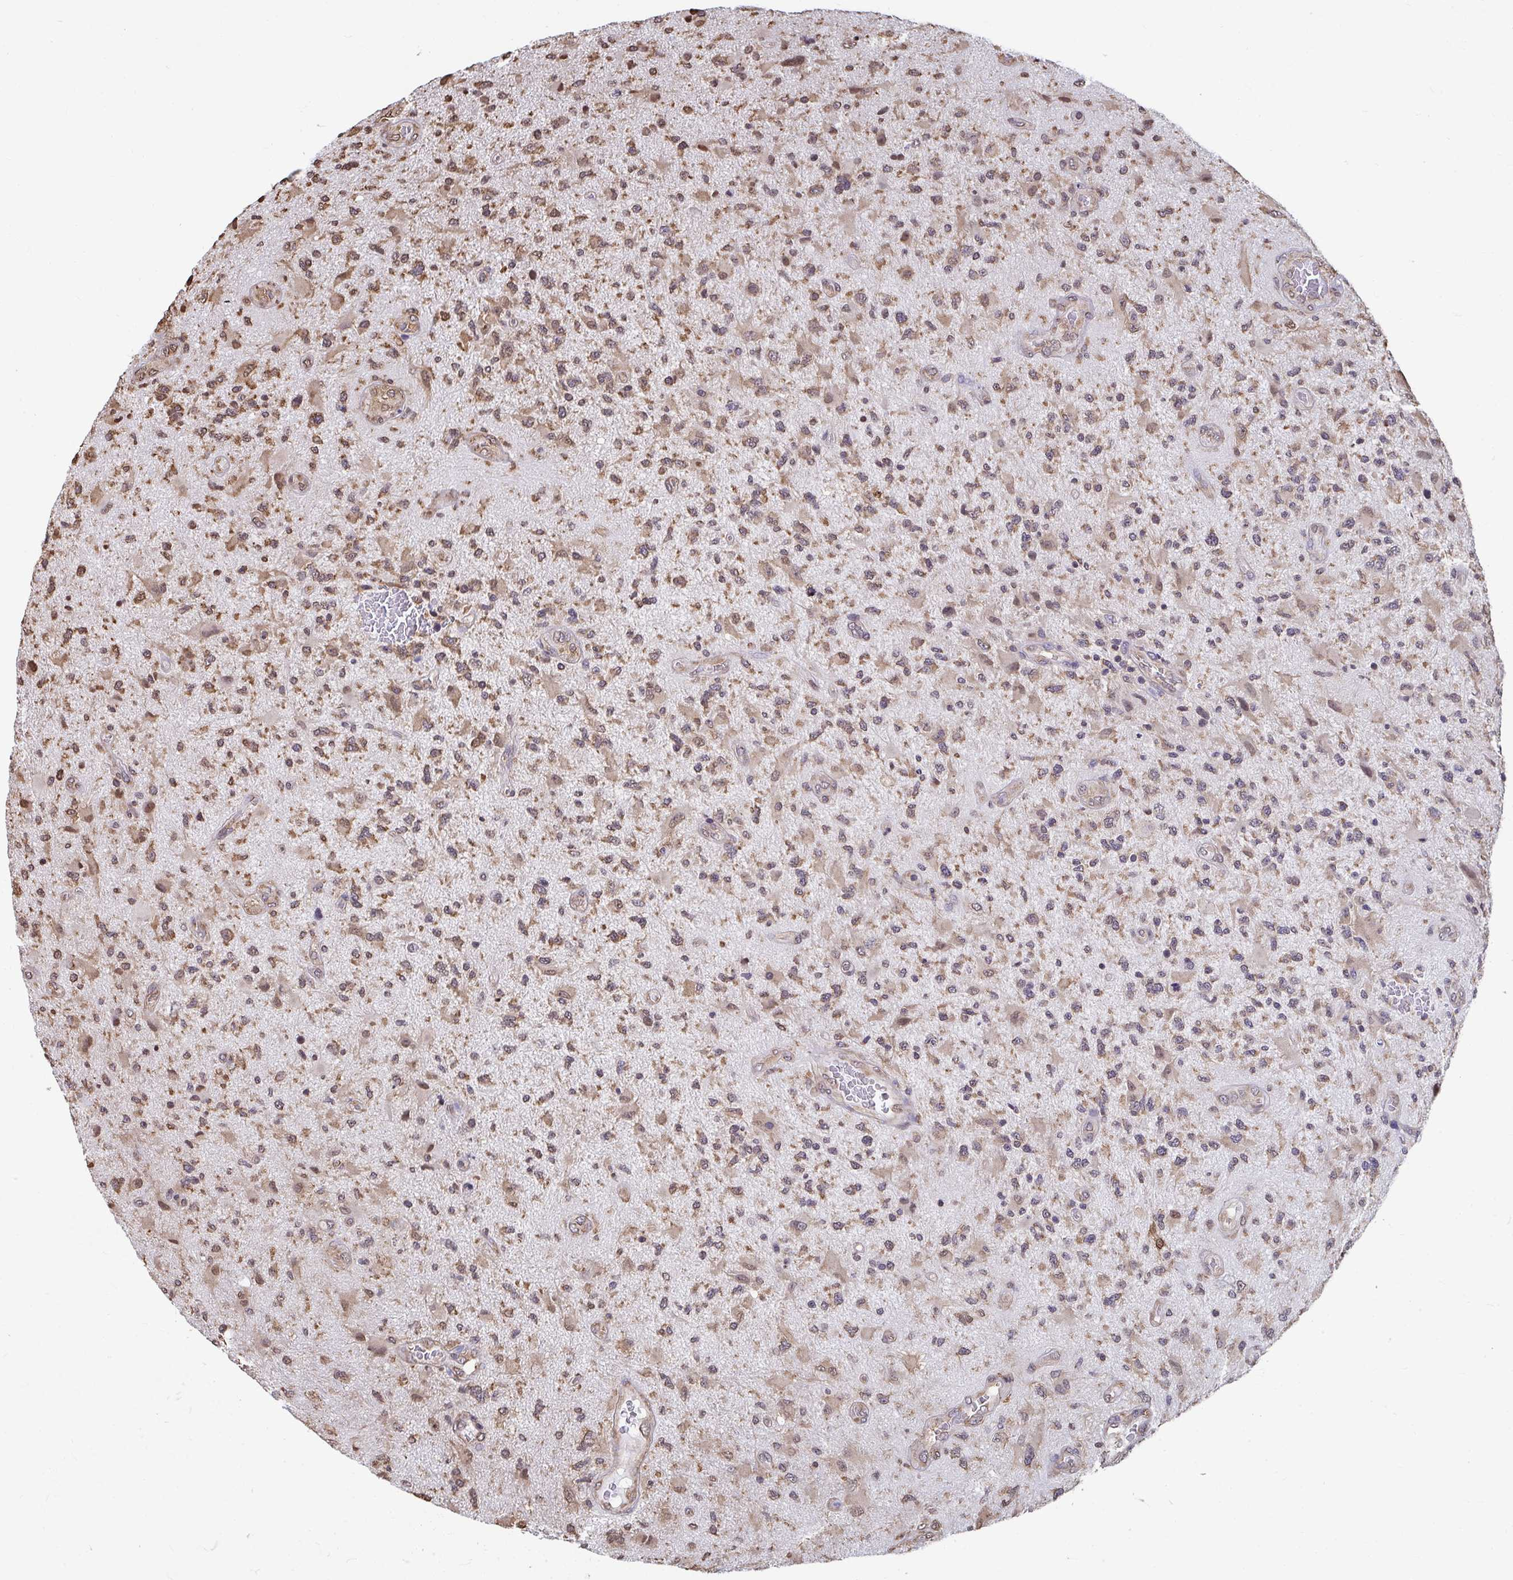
{"staining": {"intensity": "moderate", "quantity": ">75%", "location": "cytoplasmic/membranous"}, "tissue": "glioma", "cell_type": "Tumor cells", "image_type": "cancer", "snomed": [{"axis": "morphology", "description": "Glioma, malignant, High grade"}, {"axis": "topography", "description": "Brain"}], "caption": "Malignant high-grade glioma stained for a protein (brown) shows moderate cytoplasmic/membranous positive expression in approximately >75% of tumor cells.", "gene": "SYNCRIP", "patient": {"sex": "male", "age": 67}}